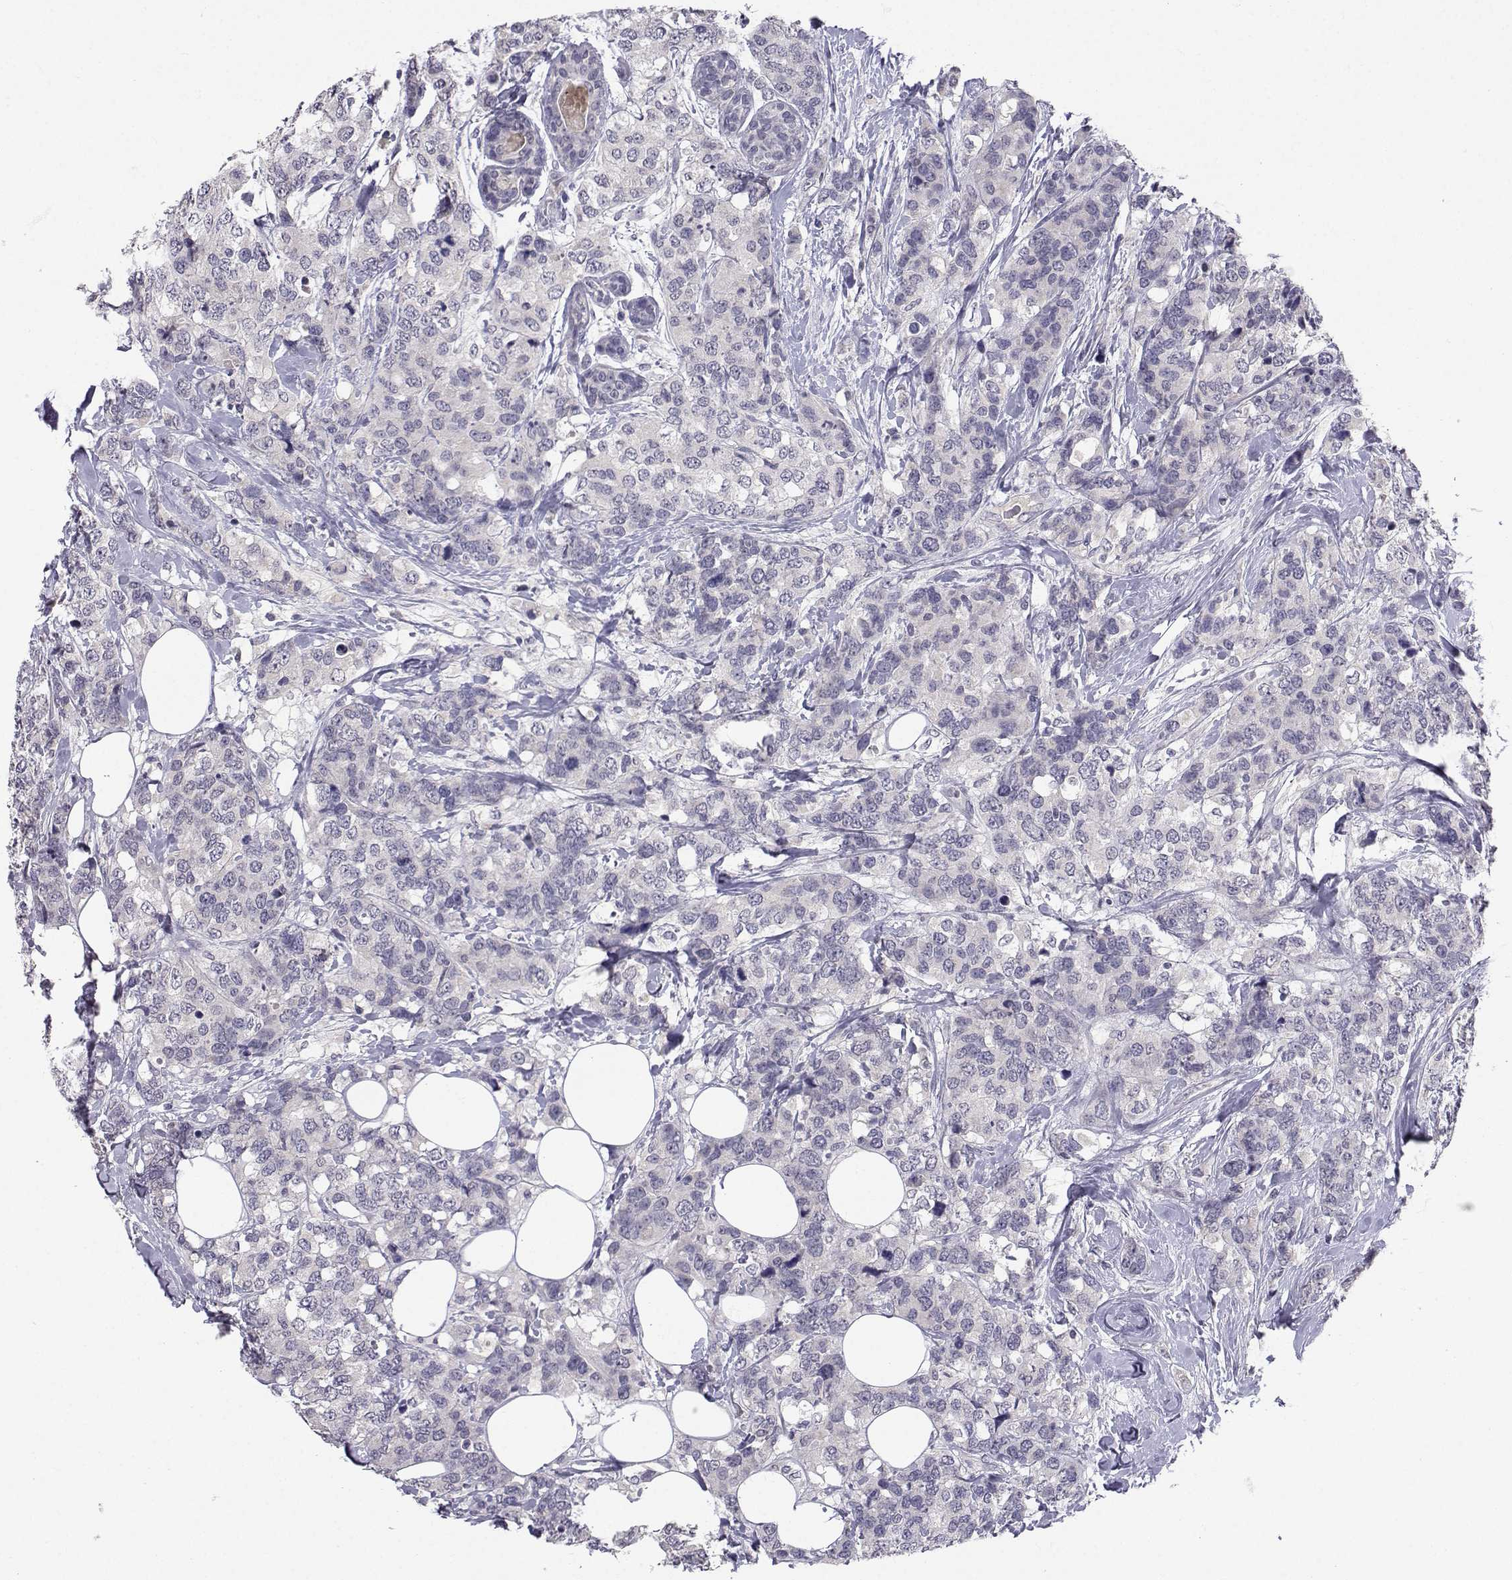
{"staining": {"intensity": "negative", "quantity": "none", "location": "none"}, "tissue": "breast cancer", "cell_type": "Tumor cells", "image_type": "cancer", "snomed": [{"axis": "morphology", "description": "Lobular carcinoma"}, {"axis": "topography", "description": "Breast"}], "caption": "Immunohistochemistry histopathology image of breast cancer (lobular carcinoma) stained for a protein (brown), which demonstrates no expression in tumor cells. (Stains: DAB immunohistochemistry (IHC) with hematoxylin counter stain, Microscopy: brightfield microscopy at high magnification).", "gene": "SLC6A3", "patient": {"sex": "female", "age": 59}}